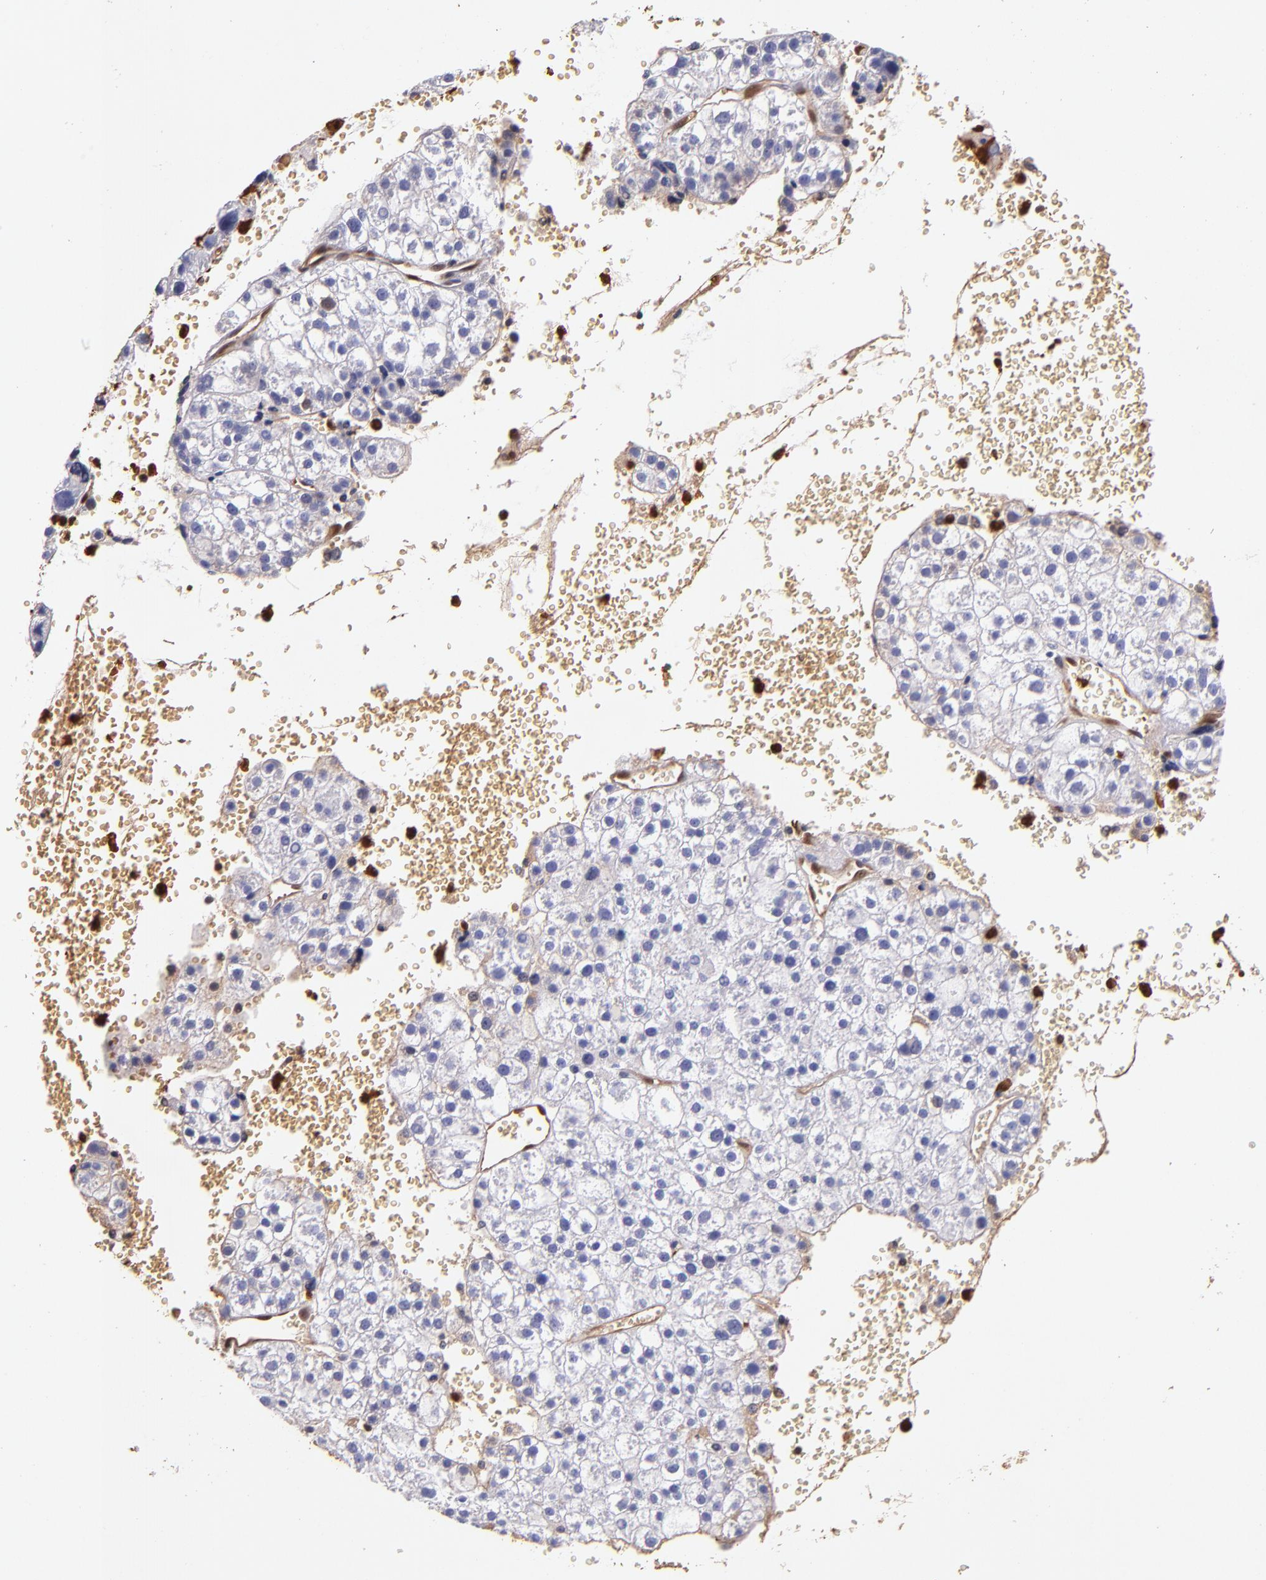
{"staining": {"intensity": "negative", "quantity": "none", "location": "none"}, "tissue": "liver cancer", "cell_type": "Tumor cells", "image_type": "cancer", "snomed": [{"axis": "morphology", "description": "Carcinoma, Hepatocellular, NOS"}, {"axis": "topography", "description": "Liver"}], "caption": "IHC photomicrograph of neoplastic tissue: hepatocellular carcinoma (liver) stained with DAB (3,3'-diaminobenzidine) reveals no significant protein staining in tumor cells.", "gene": "S100A6", "patient": {"sex": "female", "age": 85}}